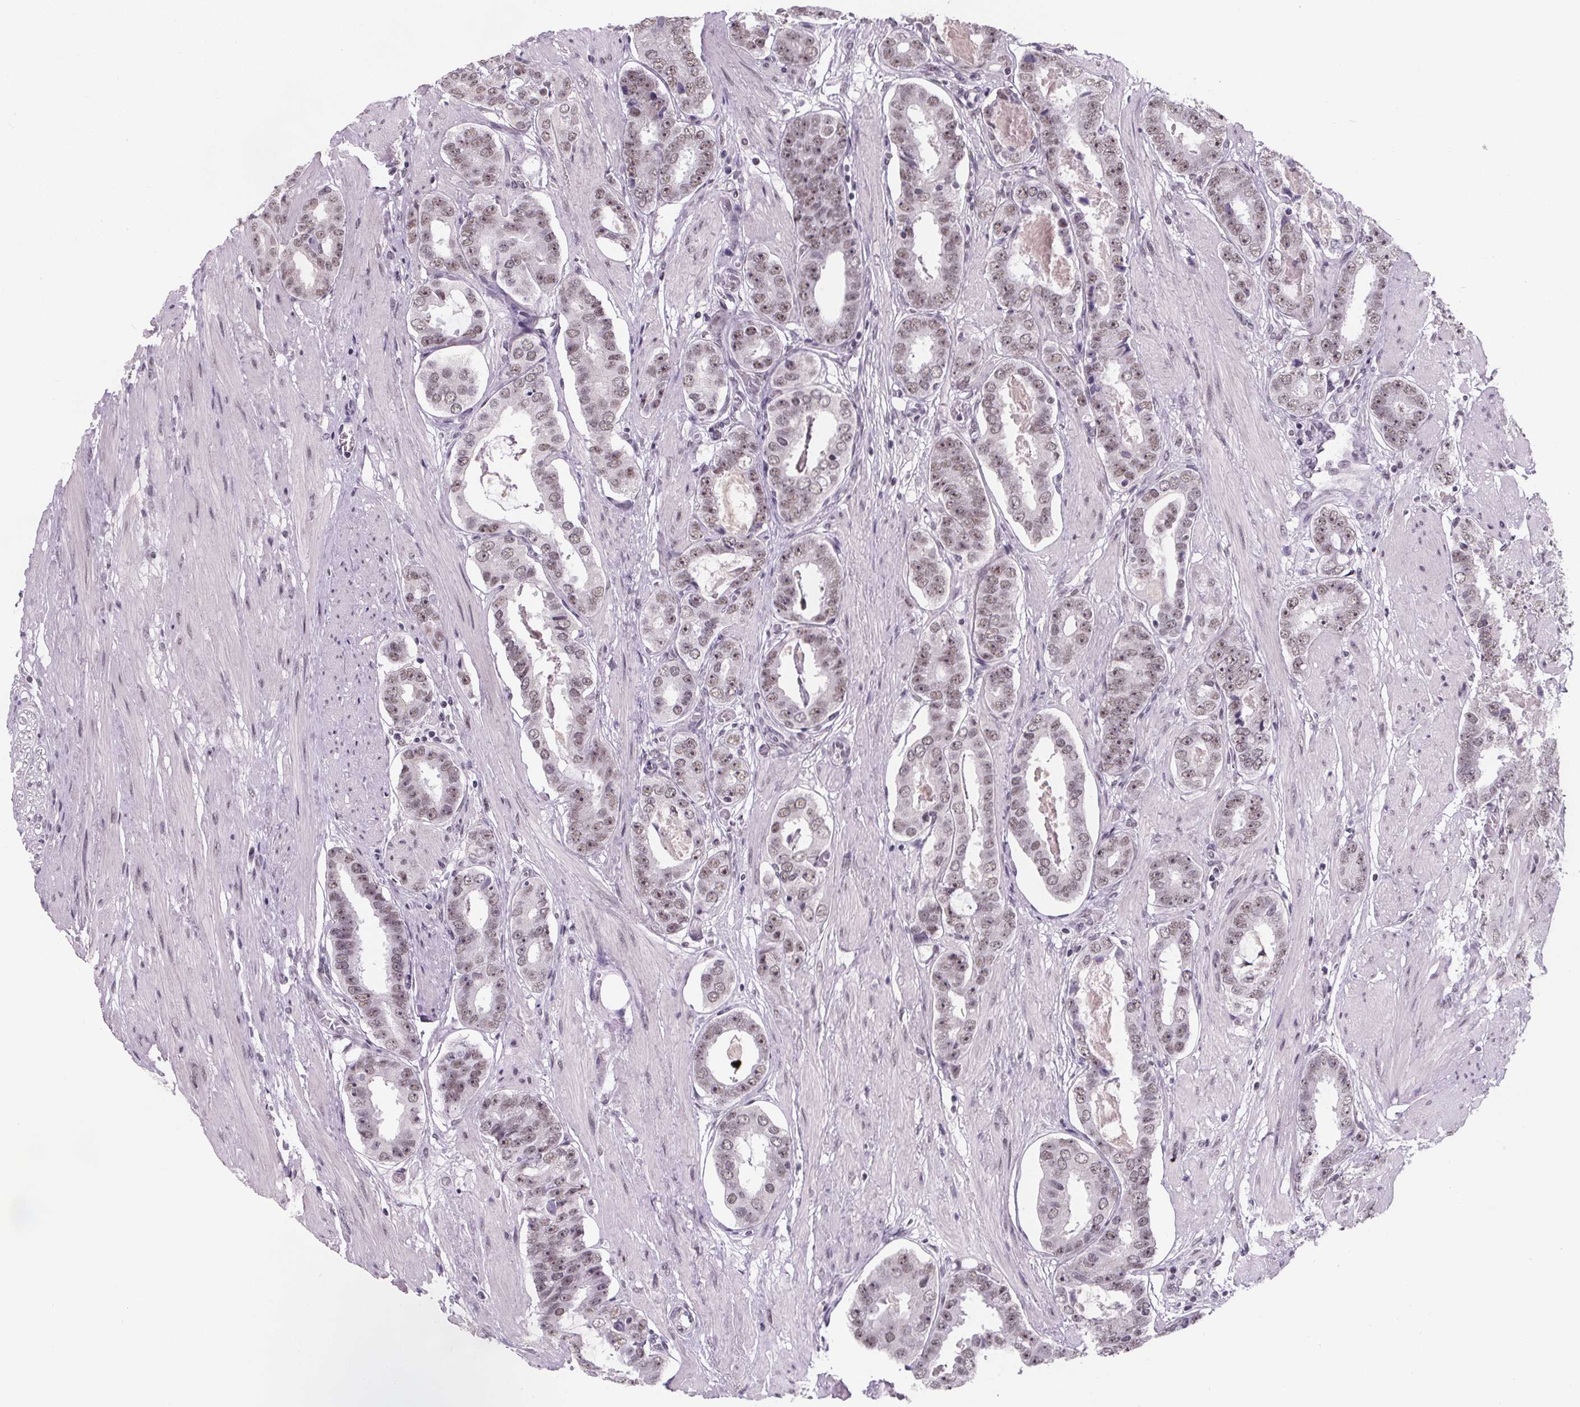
{"staining": {"intensity": "weak", "quantity": ">75%", "location": "nuclear"}, "tissue": "prostate cancer", "cell_type": "Tumor cells", "image_type": "cancer", "snomed": [{"axis": "morphology", "description": "Adenocarcinoma, High grade"}, {"axis": "topography", "description": "Prostate"}], "caption": "A histopathology image of prostate cancer stained for a protein demonstrates weak nuclear brown staining in tumor cells.", "gene": "ZNF572", "patient": {"sex": "male", "age": 63}}